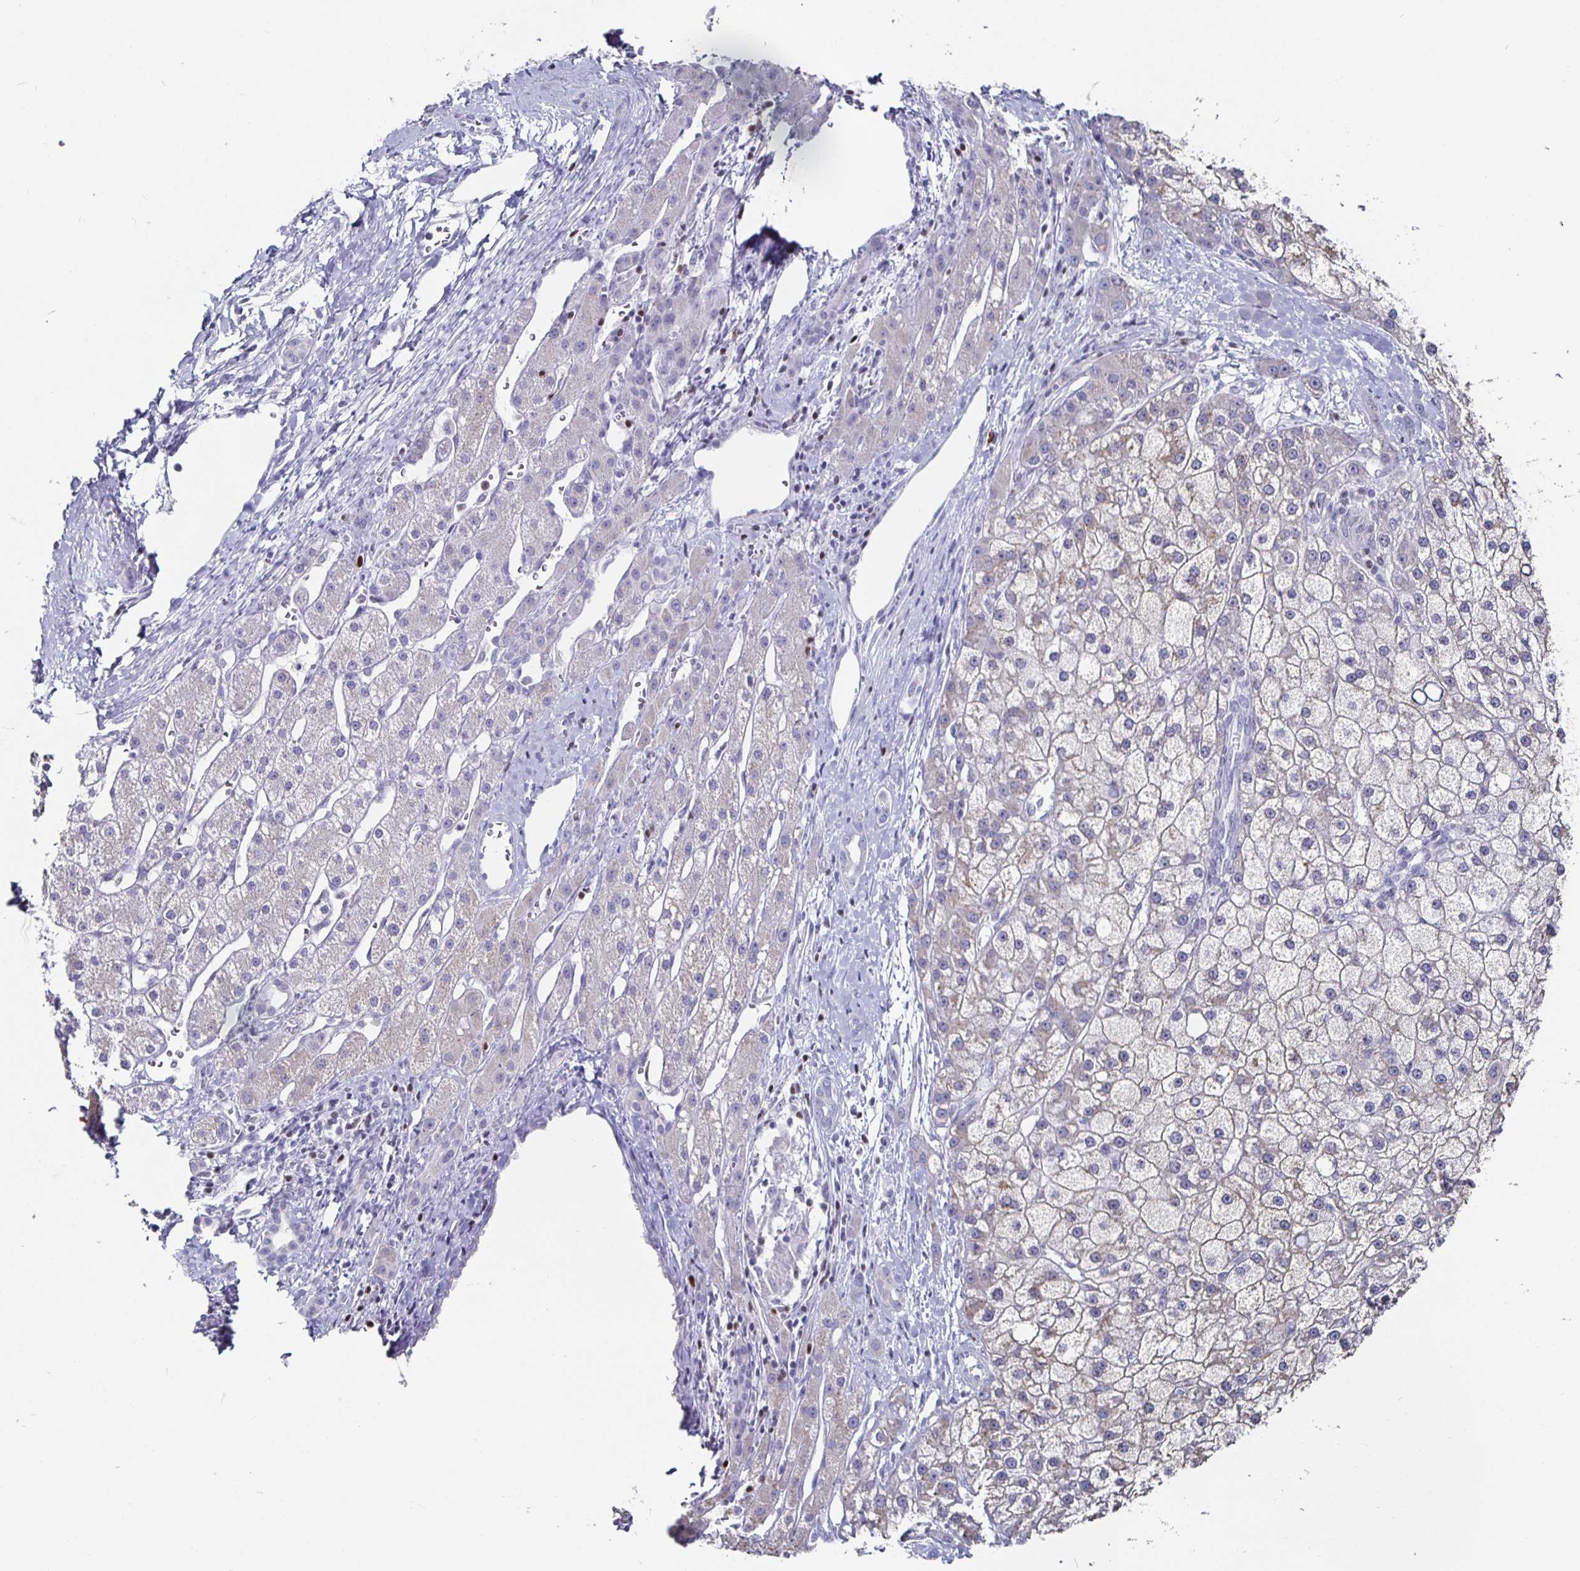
{"staining": {"intensity": "negative", "quantity": "none", "location": "none"}, "tissue": "liver cancer", "cell_type": "Tumor cells", "image_type": "cancer", "snomed": [{"axis": "morphology", "description": "Carcinoma, Hepatocellular, NOS"}, {"axis": "topography", "description": "Liver"}], "caption": "This is an immunohistochemistry (IHC) image of human liver cancer (hepatocellular carcinoma). There is no staining in tumor cells.", "gene": "RUNX2", "patient": {"sex": "male", "age": 67}}